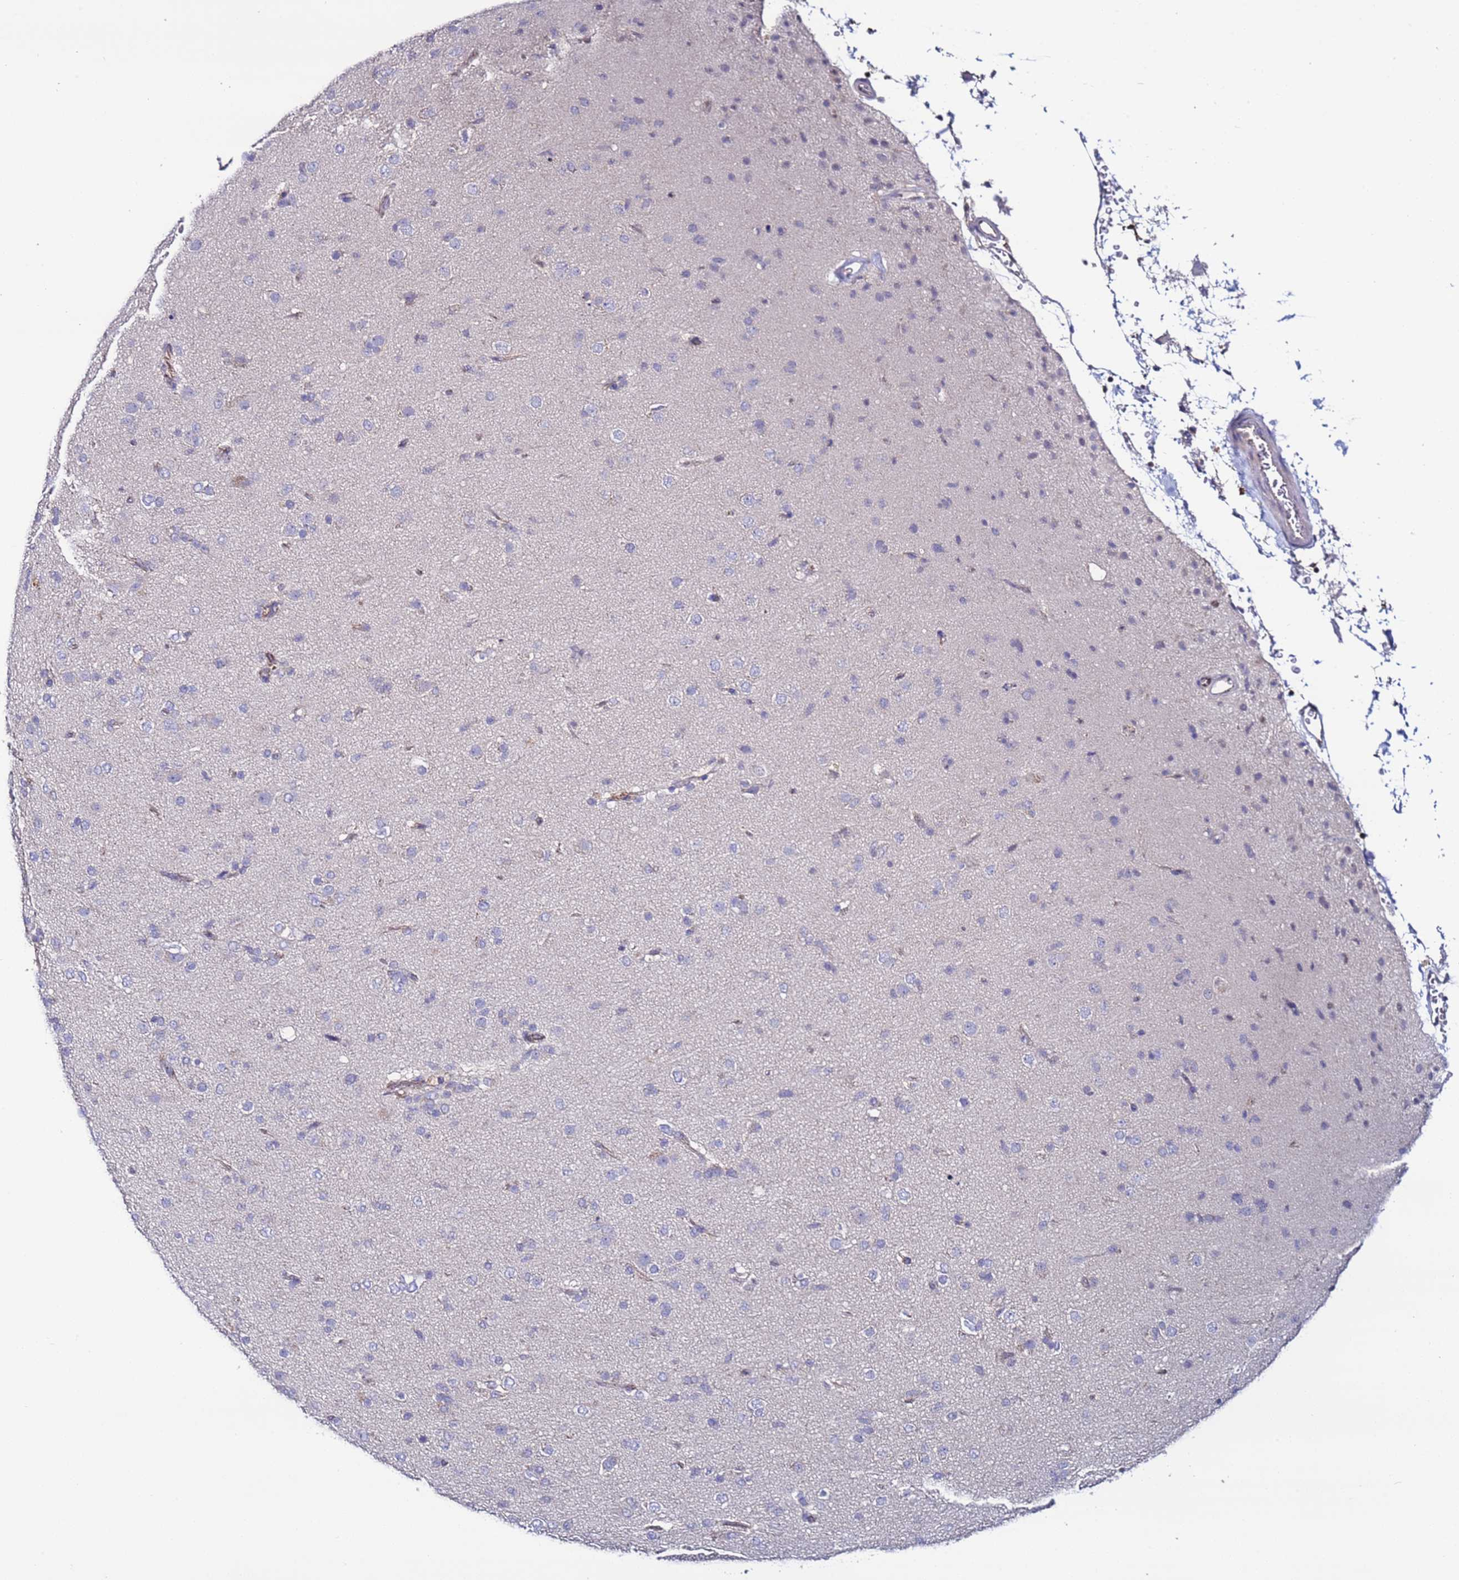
{"staining": {"intensity": "negative", "quantity": "none", "location": "none"}, "tissue": "glioma", "cell_type": "Tumor cells", "image_type": "cancer", "snomed": [{"axis": "morphology", "description": "Glioma, malignant, Low grade"}, {"axis": "topography", "description": "Brain"}], "caption": "Tumor cells show no significant staining in malignant glioma (low-grade). Nuclei are stained in blue.", "gene": "TENM3", "patient": {"sex": "male", "age": 65}}